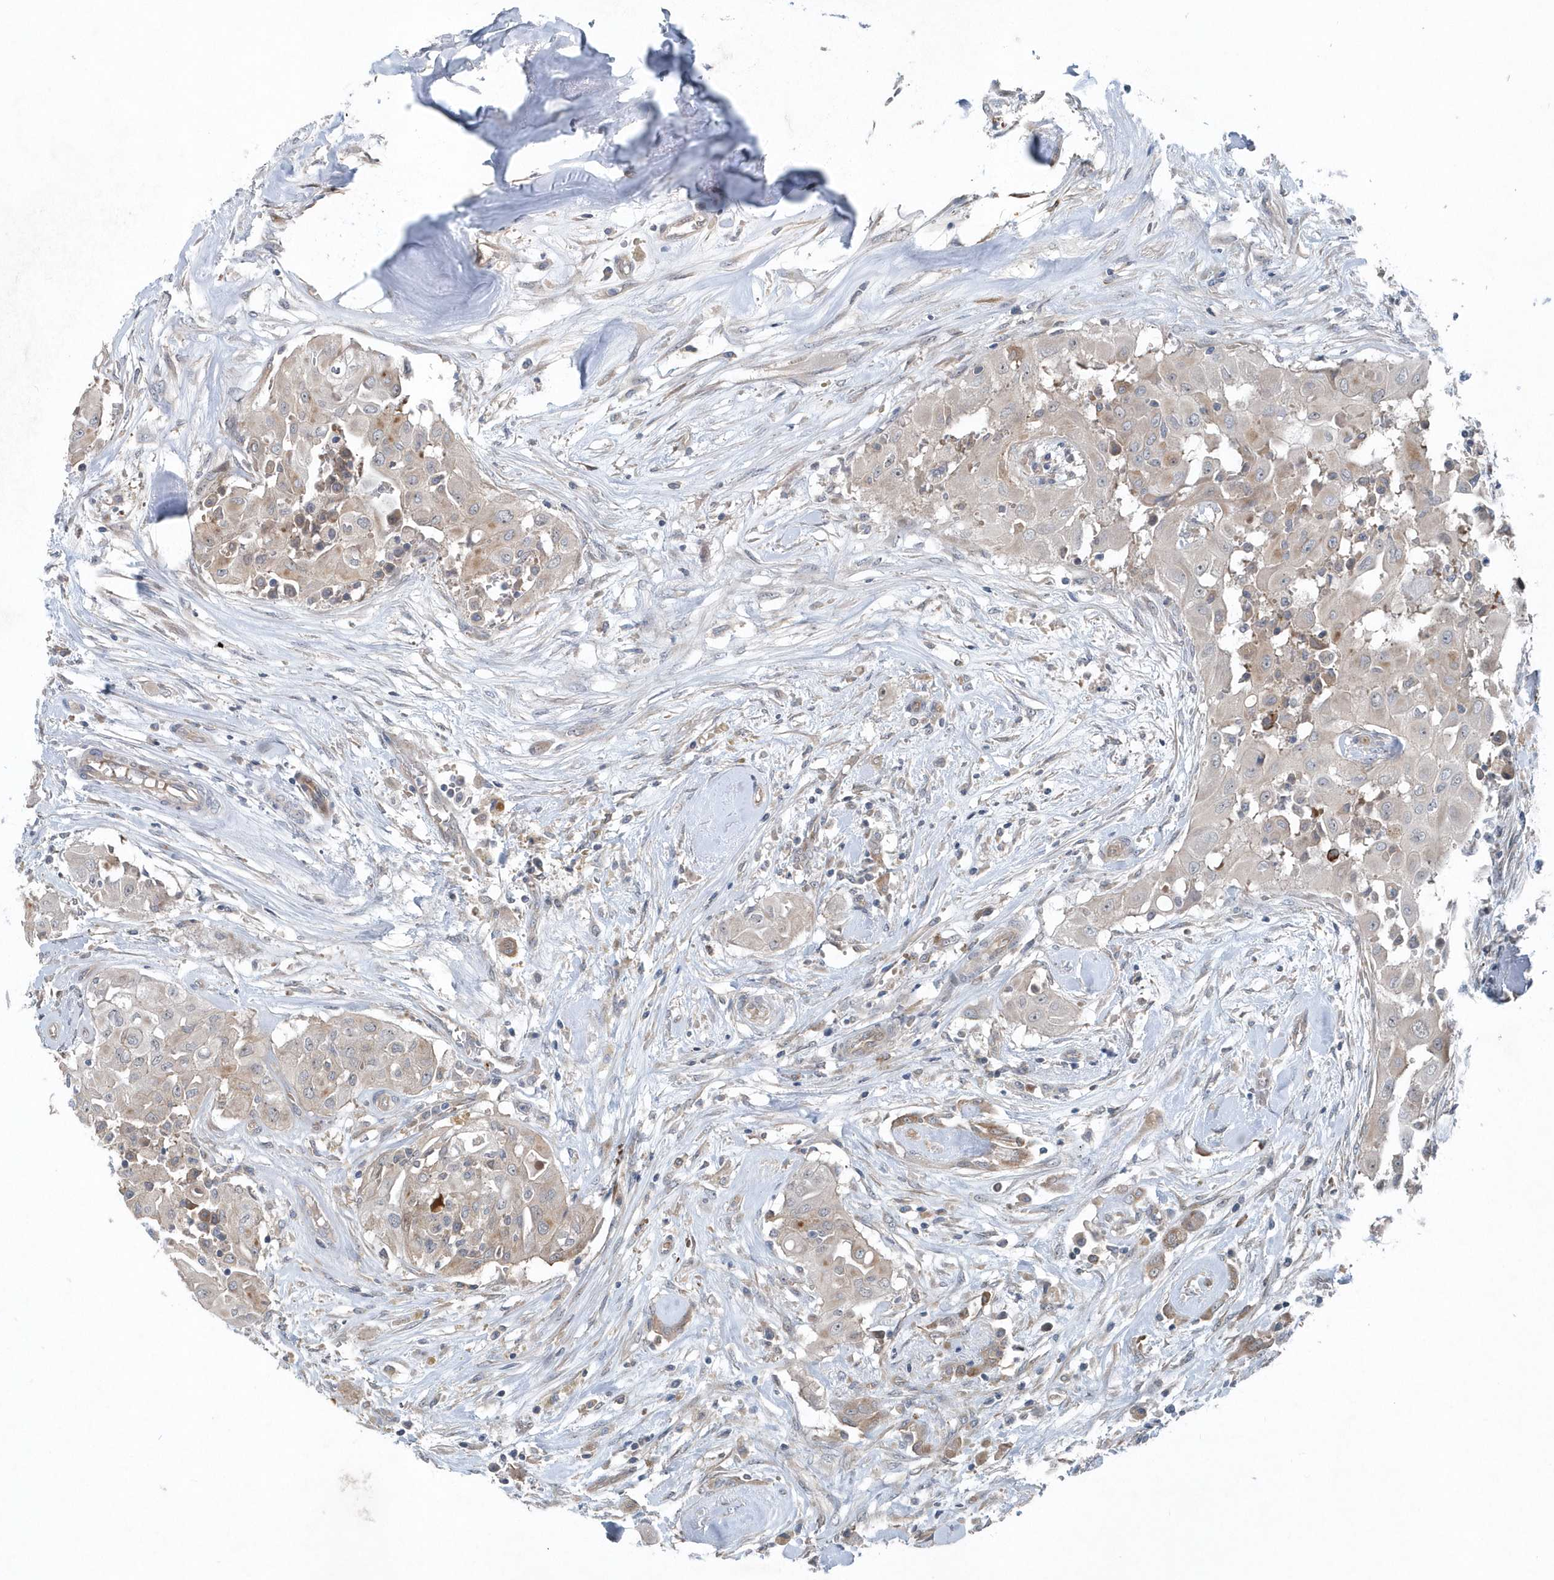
{"staining": {"intensity": "weak", "quantity": "<25%", "location": "cytoplasmic/membranous"}, "tissue": "thyroid cancer", "cell_type": "Tumor cells", "image_type": "cancer", "snomed": [{"axis": "morphology", "description": "Papillary adenocarcinoma, NOS"}, {"axis": "topography", "description": "Thyroid gland"}], "caption": "IHC image of neoplastic tissue: papillary adenocarcinoma (thyroid) stained with DAB reveals no significant protein expression in tumor cells. (DAB (3,3'-diaminobenzidine) IHC with hematoxylin counter stain).", "gene": "MCC", "patient": {"sex": "female", "age": 59}}